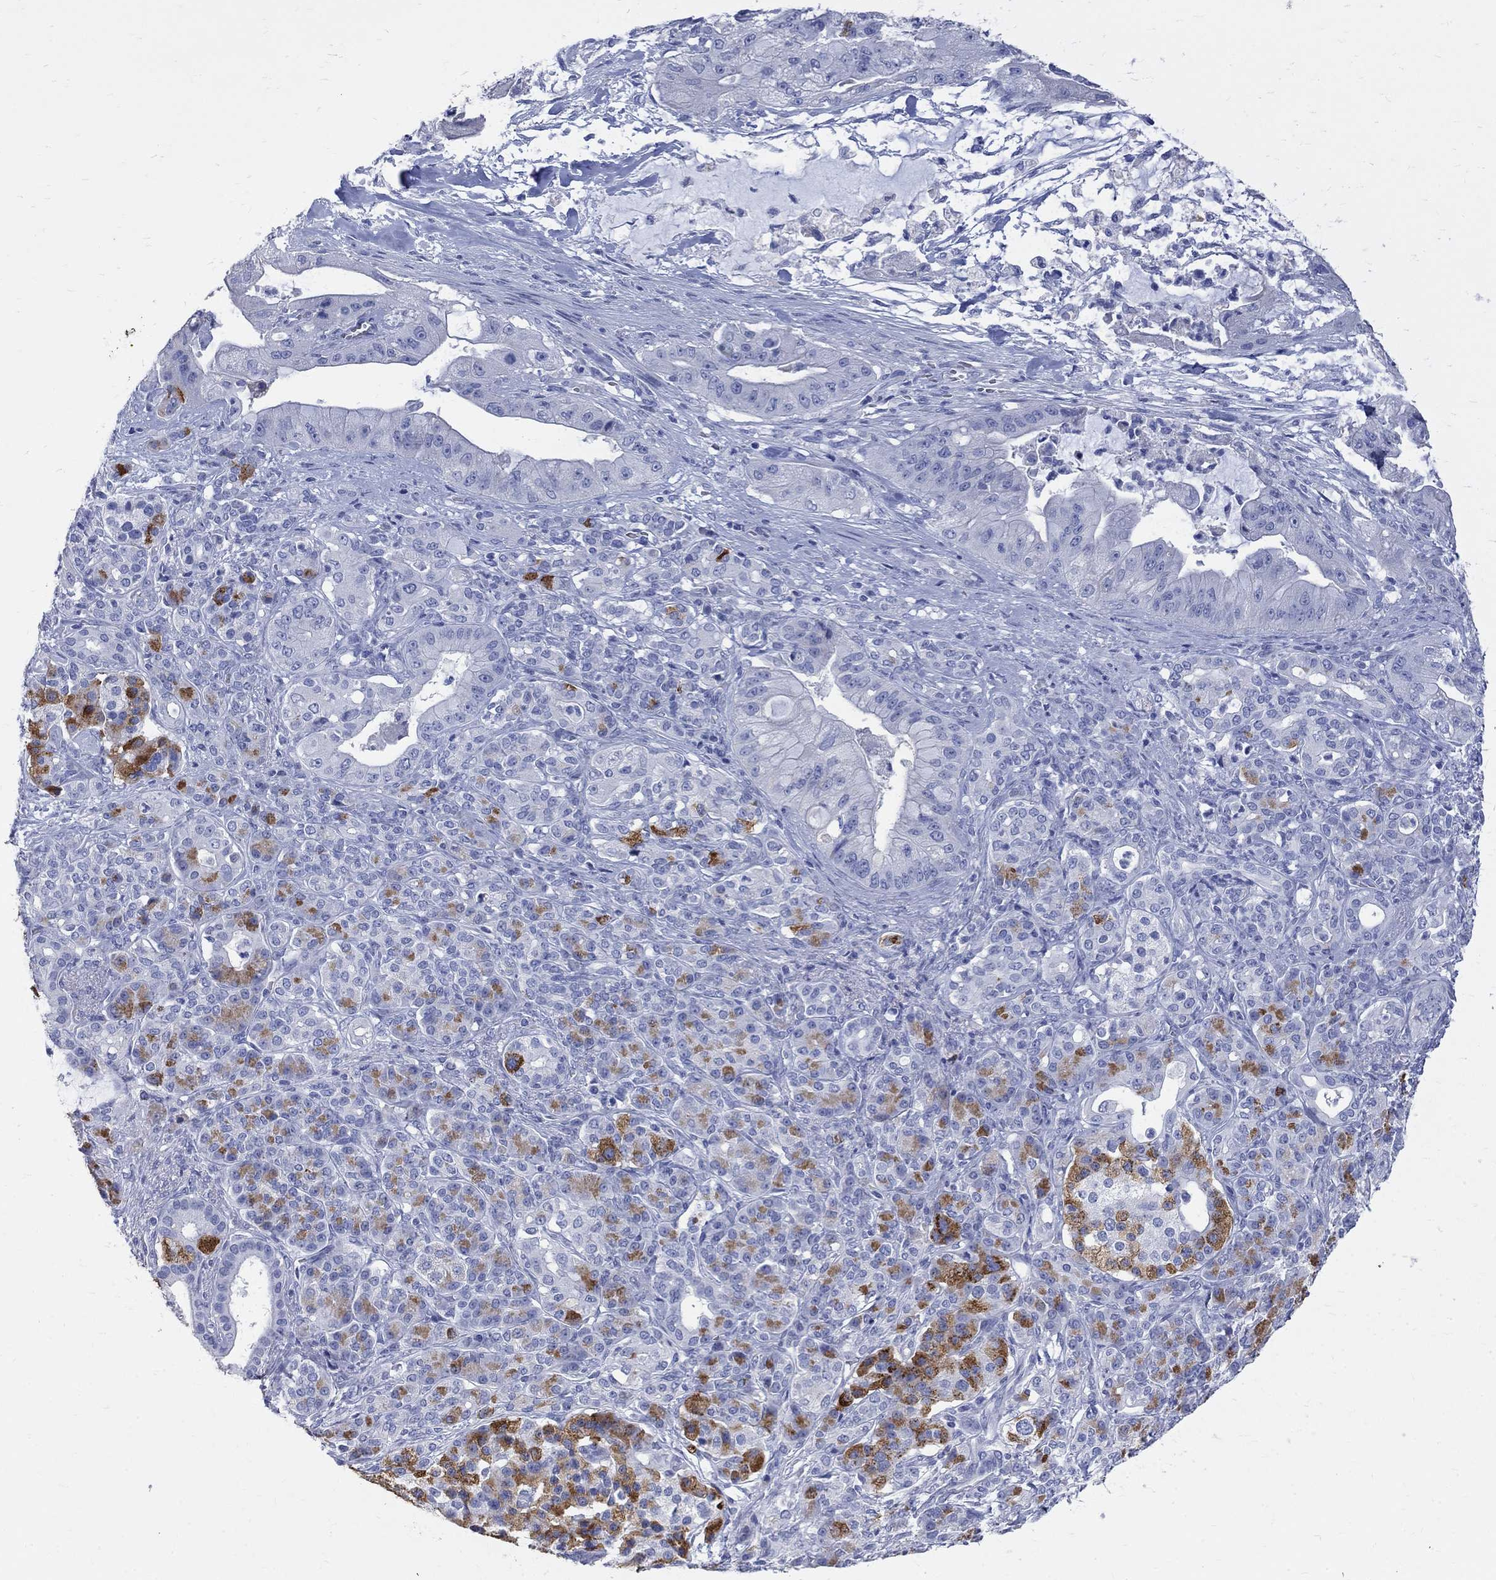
{"staining": {"intensity": "negative", "quantity": "none", "location": "none"}, "tissue": "pancreatic cancer", "cell_type": "Tumor cells", "image_type": "cancer", "snomed": [{"axis": "morphology", "description": "Normal tissue, NOS"}, {"axis": "morphology", "description": "Inflammation, NOS"}, {"axis": "morphology", "description": "Adenocarcinoma, NOS"}, {"axis": "topography", "description": "Pancreas"}], "caption": "Immunohistochemistry micrograph of pancreatic cancer (adenocarcinoma) stained for a protein (brown), which displays no staining in tumor cells. Nuclei are stained in blue.", "gene": "MAGEB6", "patient": {"sex": "male", "age": 57}}